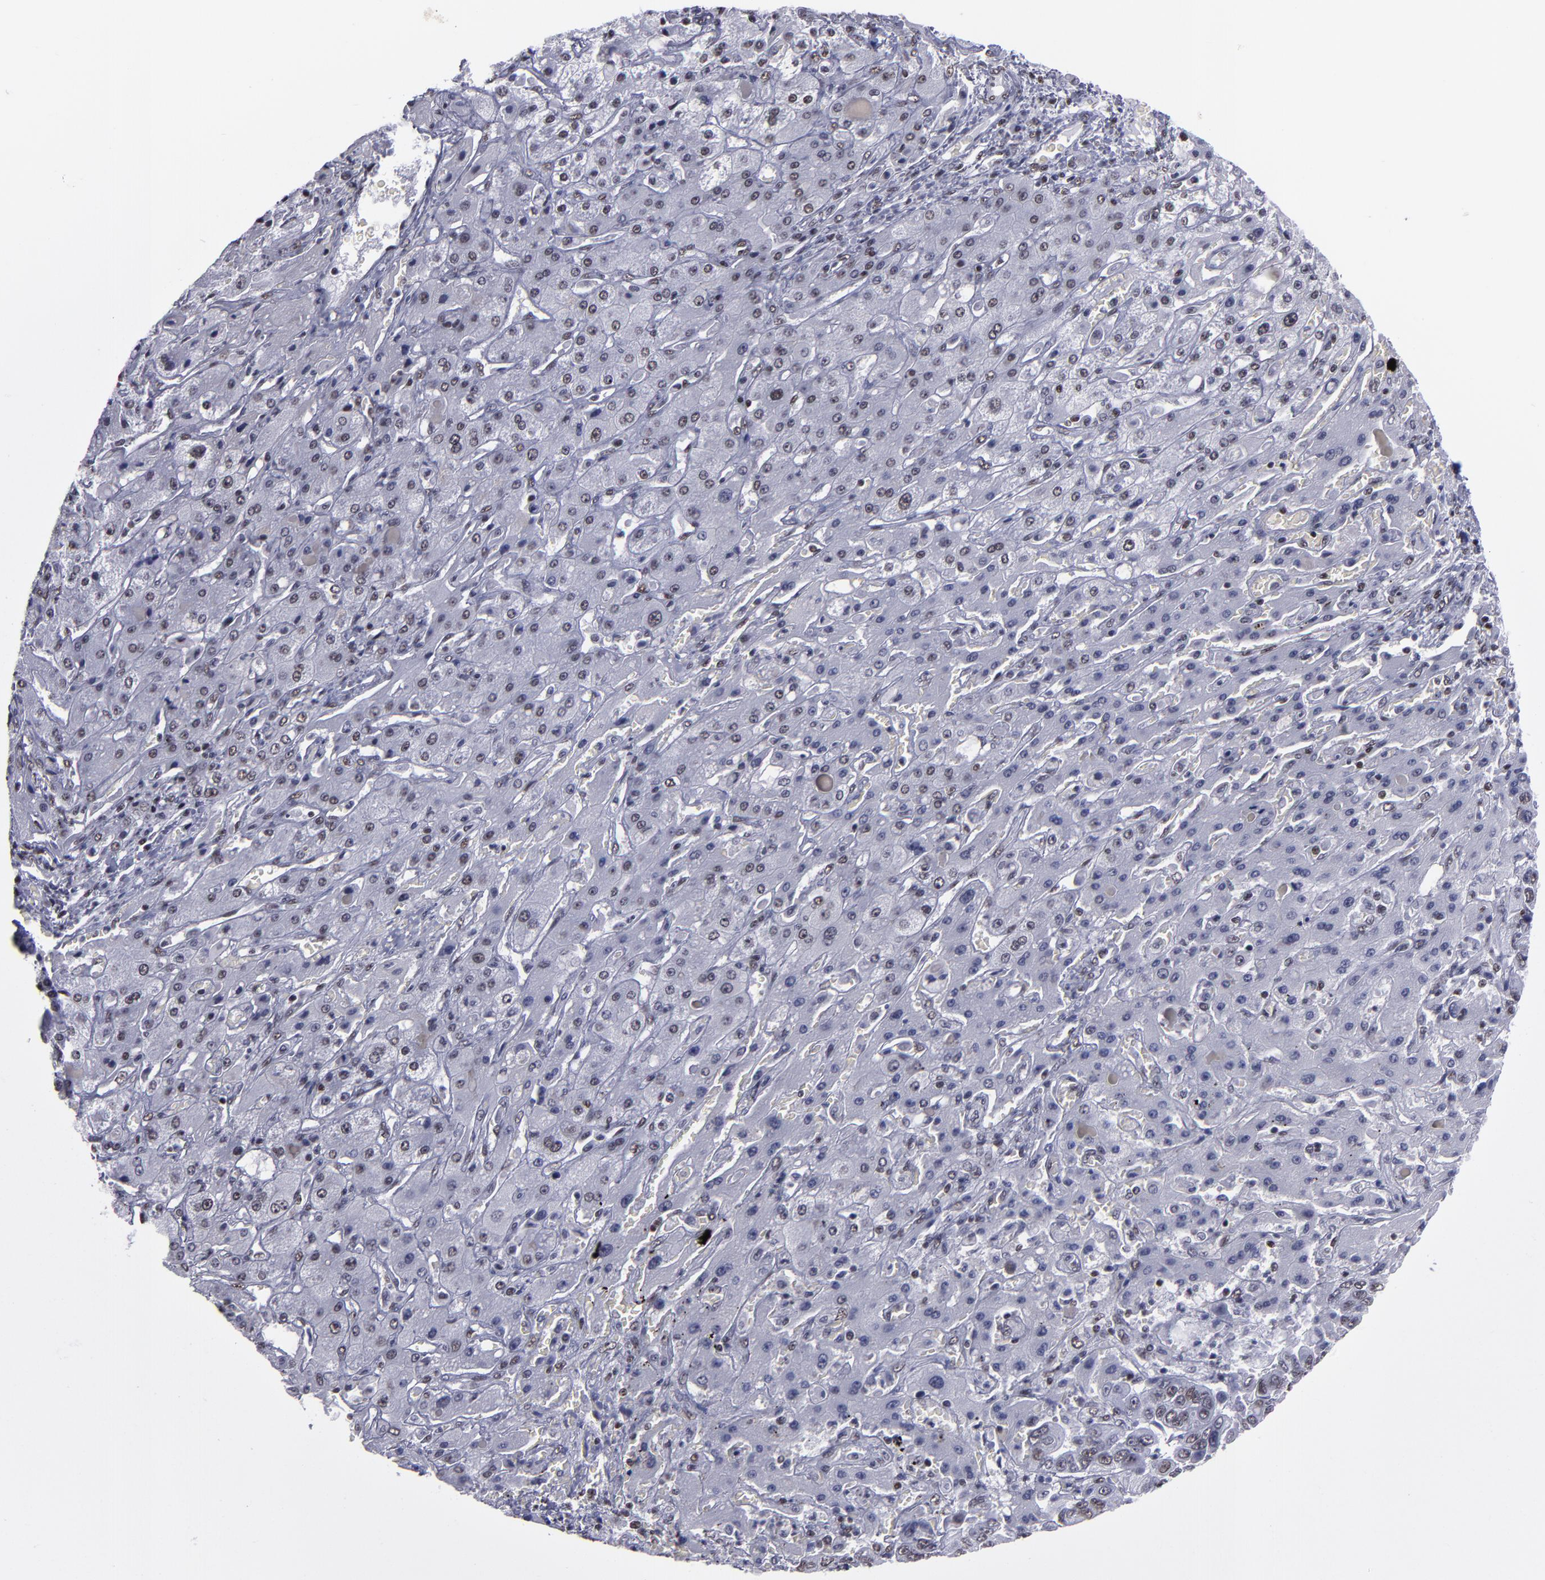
{"staining": {"intensity": "weak", "quantity": "<25%", "location": "nuclear"}, "tissue": "liver cancer", "cell_type": "Tumor cells", "image_type": "cancer", "snomed": [{"axis": "morphology", "description": "Cholangiocarcinoma"}, {"axis": "topography", "description": "Liver"}], "caption": "The histopathology image exhibits no staining of tumor cells in liver cholangiocarcinoma.", "gene": "TERF2", "patient": {"sex": "female", "age": 52}}